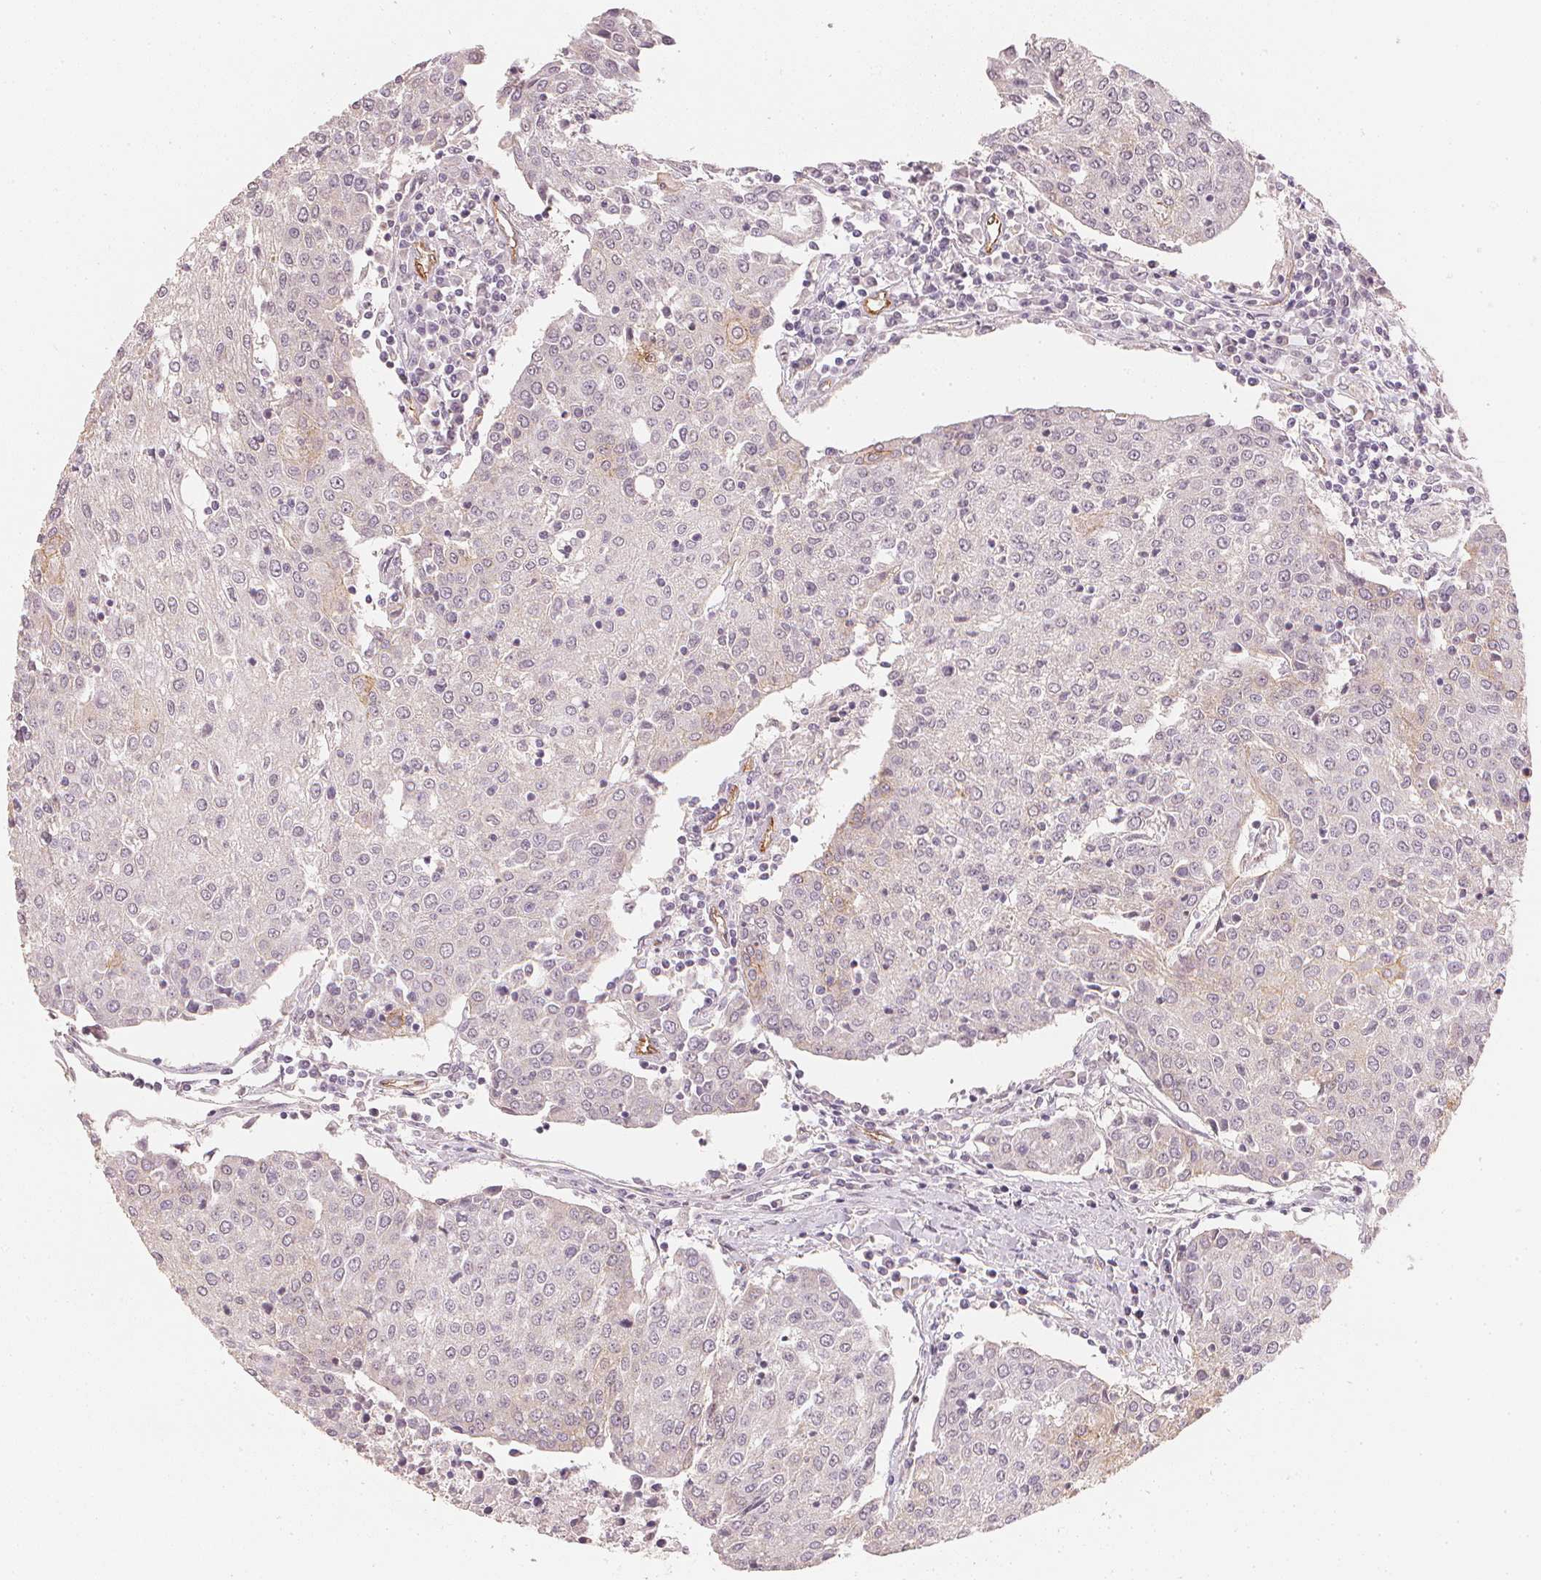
{"staining": {"intensity": "negative", "quantity": "none", "location": "none"}, "tissue": "urothelial cancer", "cell_type": "Tumor cells", "image_type": "cancer", "snomed": [{"axis": "morphology", "description": "Urothelial carcinoma, High grade"}, {"axis": "topography", "description": "Urinary bladder"}], "caption": "IHC of urothelial cancer demonstrates no positivity in tumor cells.", "gene": "CIB1", "patient": {"sex": "female", "age": 85}}